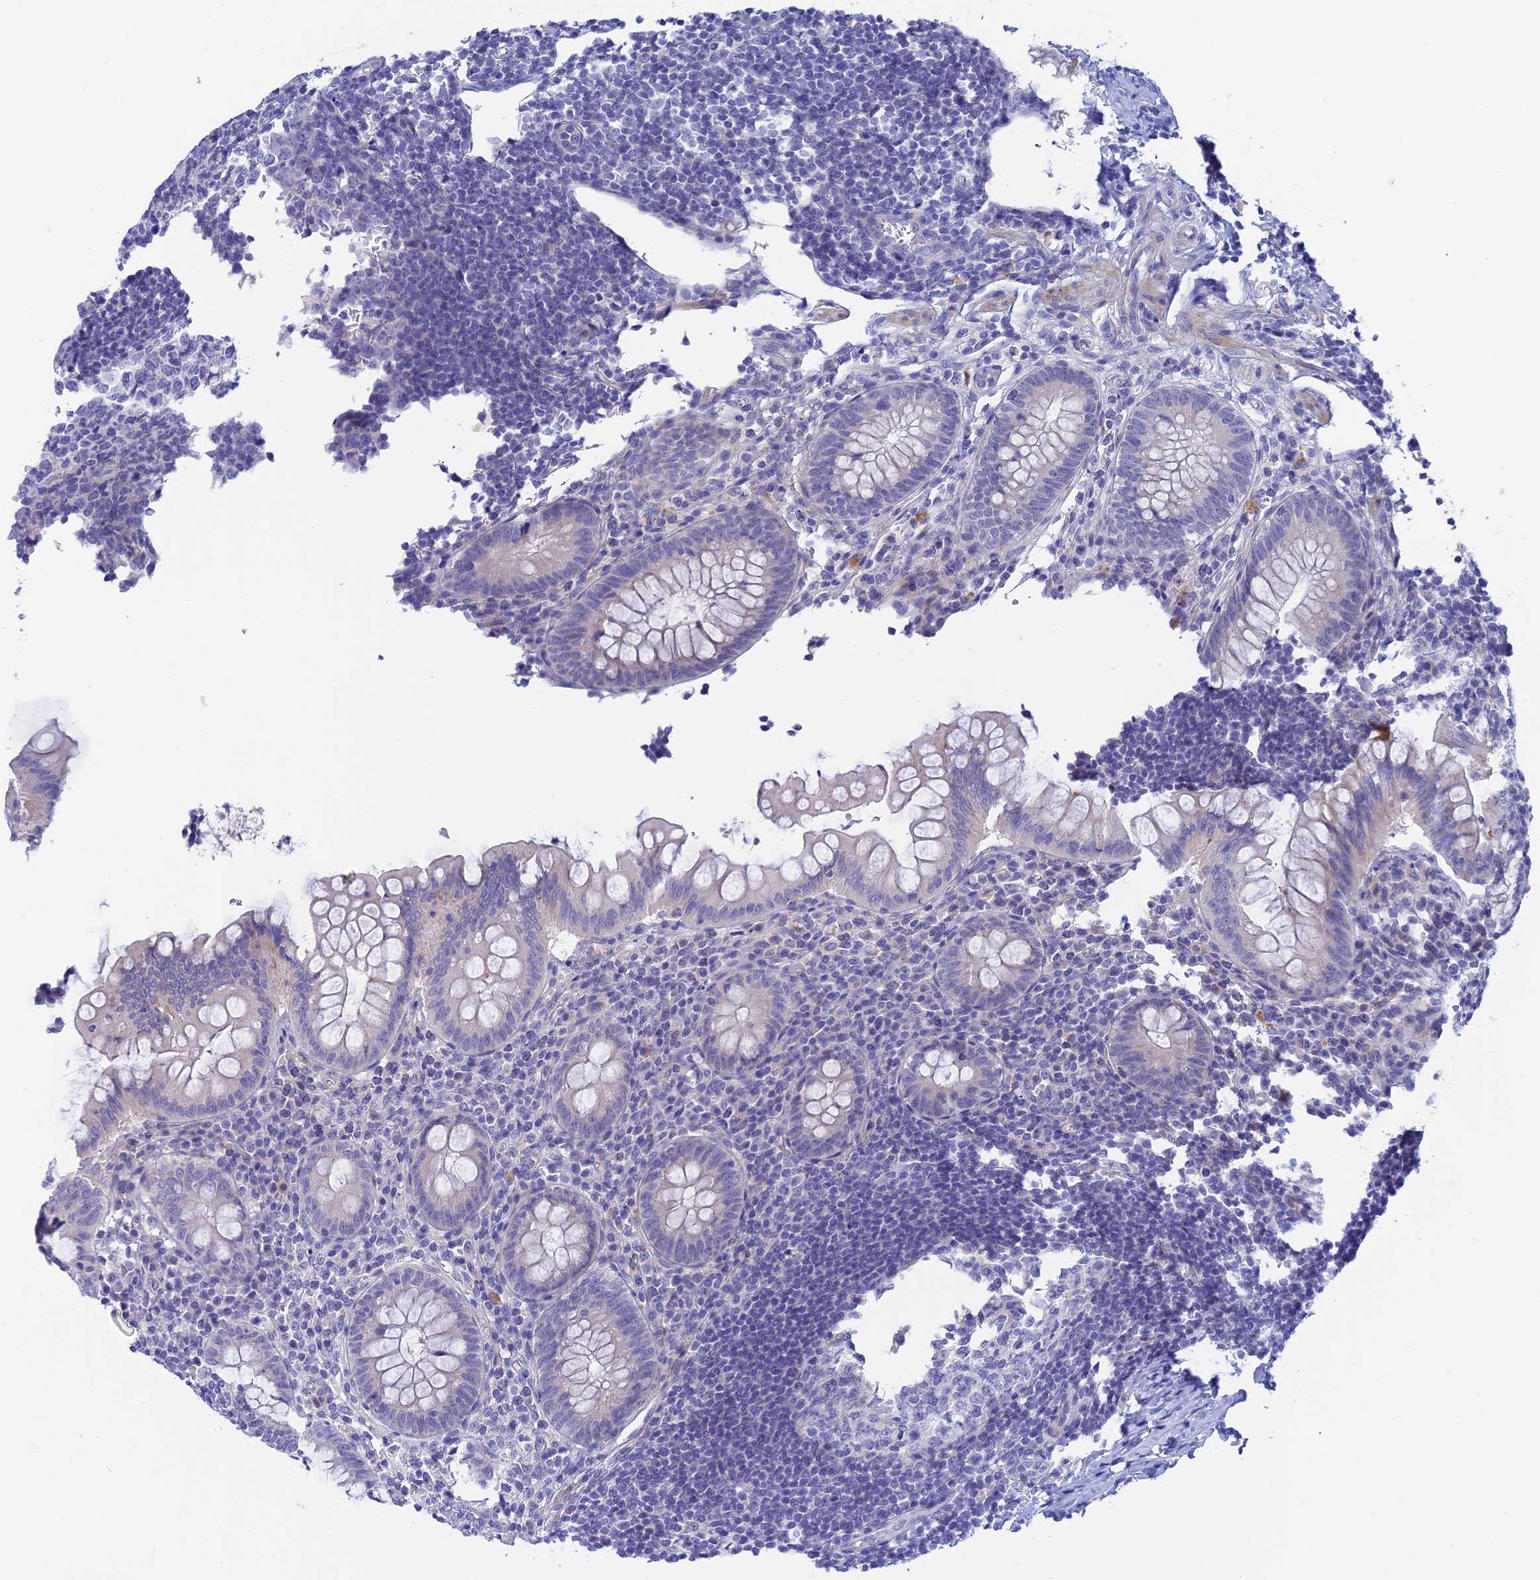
{"staining": {"intensity": "negative", "quantity": "none", "location": "none"}, "tissue": "appendix", "cell_type": "Glandular cells", "image_type": "normal", "snomed": [{"axis": "morphology", "description": "Normal tissue, NOS"}, {"axis": "topography", "description": "Appendix"}], "caption": "A histopathology image of appendix stained for a protein exhibits no brown staining in glandular cells.", "gene": "GLB1L", "patient": {"sex": "female", "age": 33}}